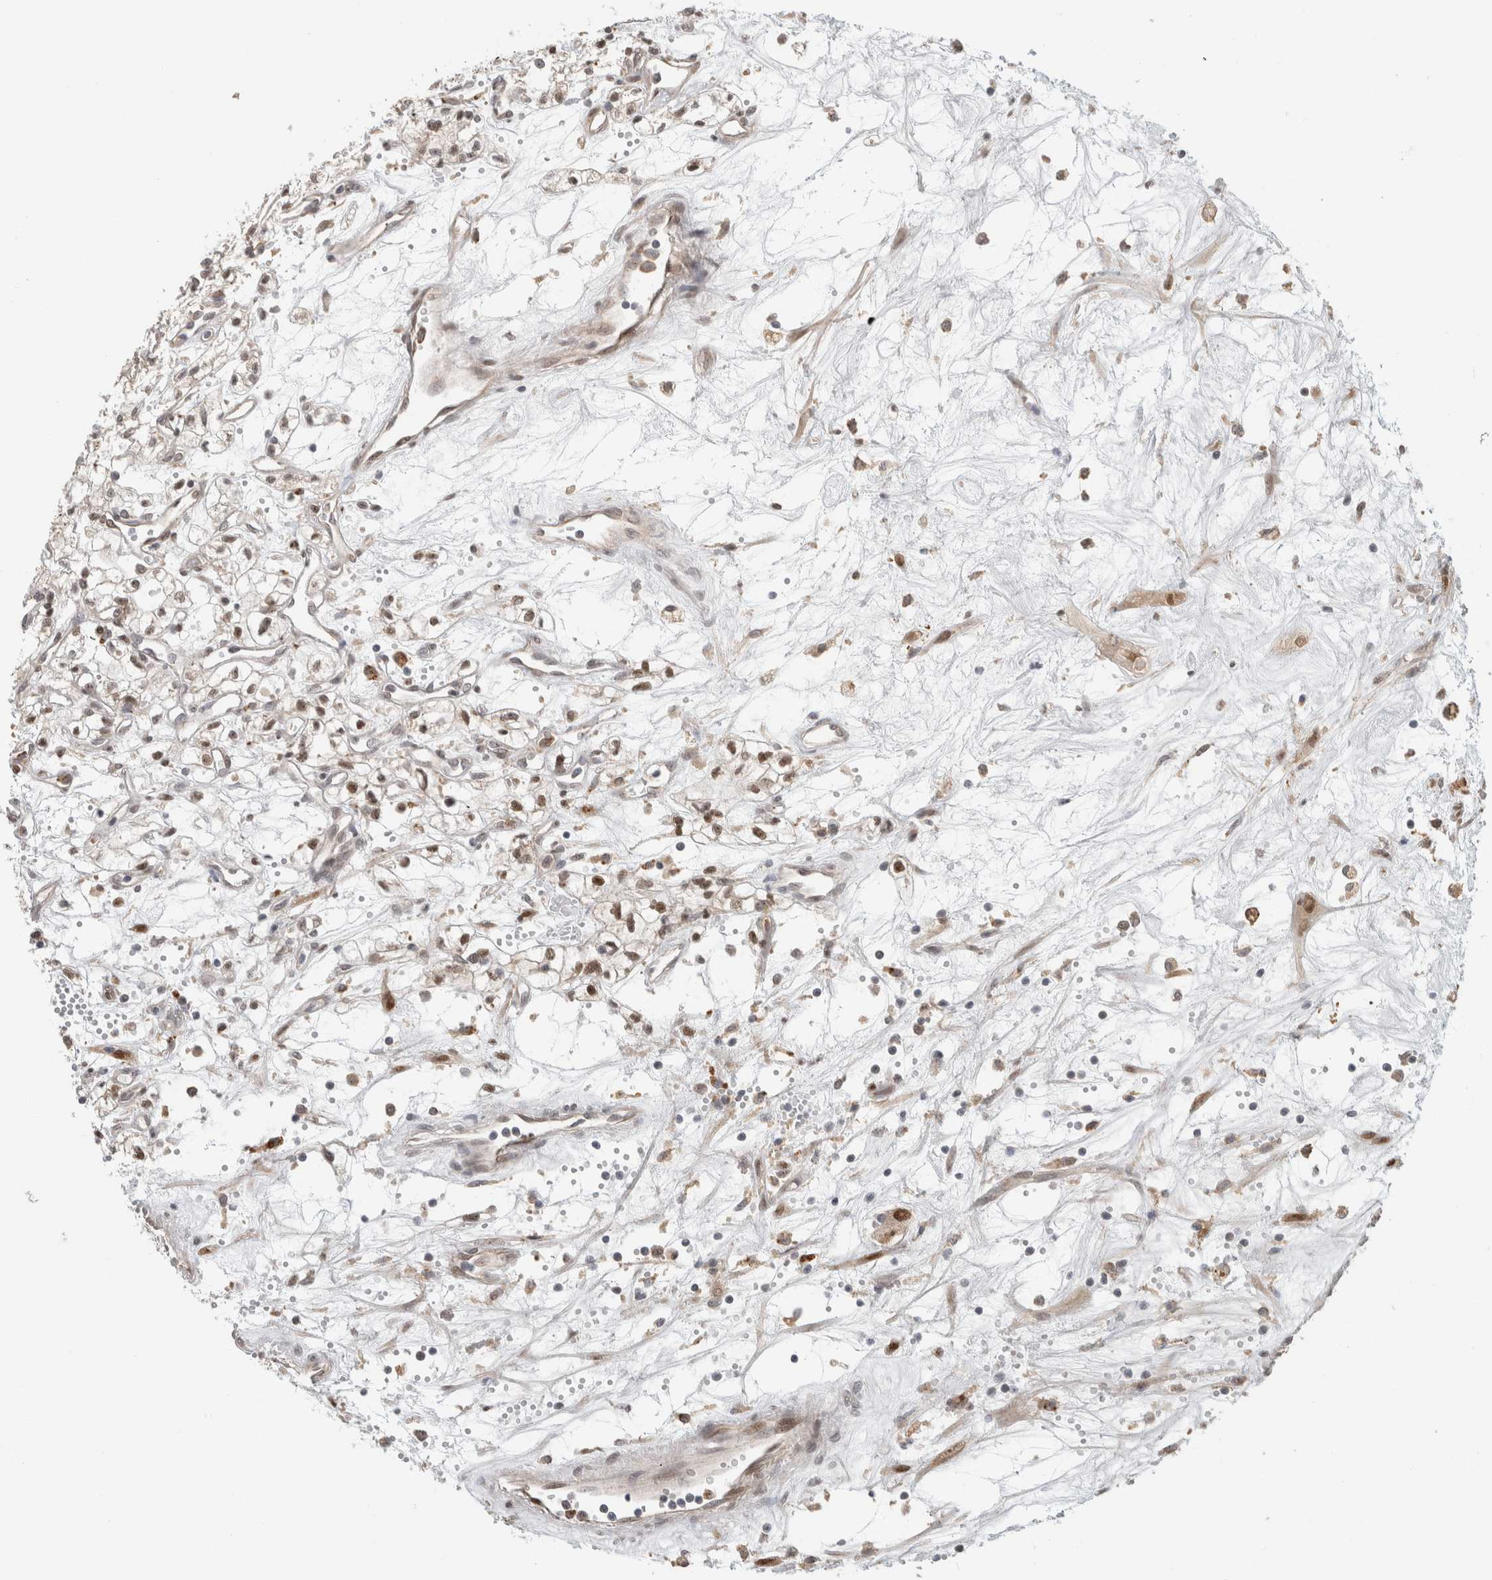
{"staining": {"intensity": "moderate", "quantity": "<25%", "location": "nuclear"}, "tissue": "renal cancer", "cell_type": "Tumor cells", "image_type": "cancer", "snomed": [{"axis": "morphology", "description": "Adenocarcinoma, NOS"}, {"axis": "topography", "description": "Kidney"}], "caption": "DAB immunohistochemical staining of human renal cancer (adenocarcinoma) demonstrates moderate nuclear protein staining in about <25% of tumor cells.", "gene": "NAB2", "patient": {"sex": "male", "age": 59}}